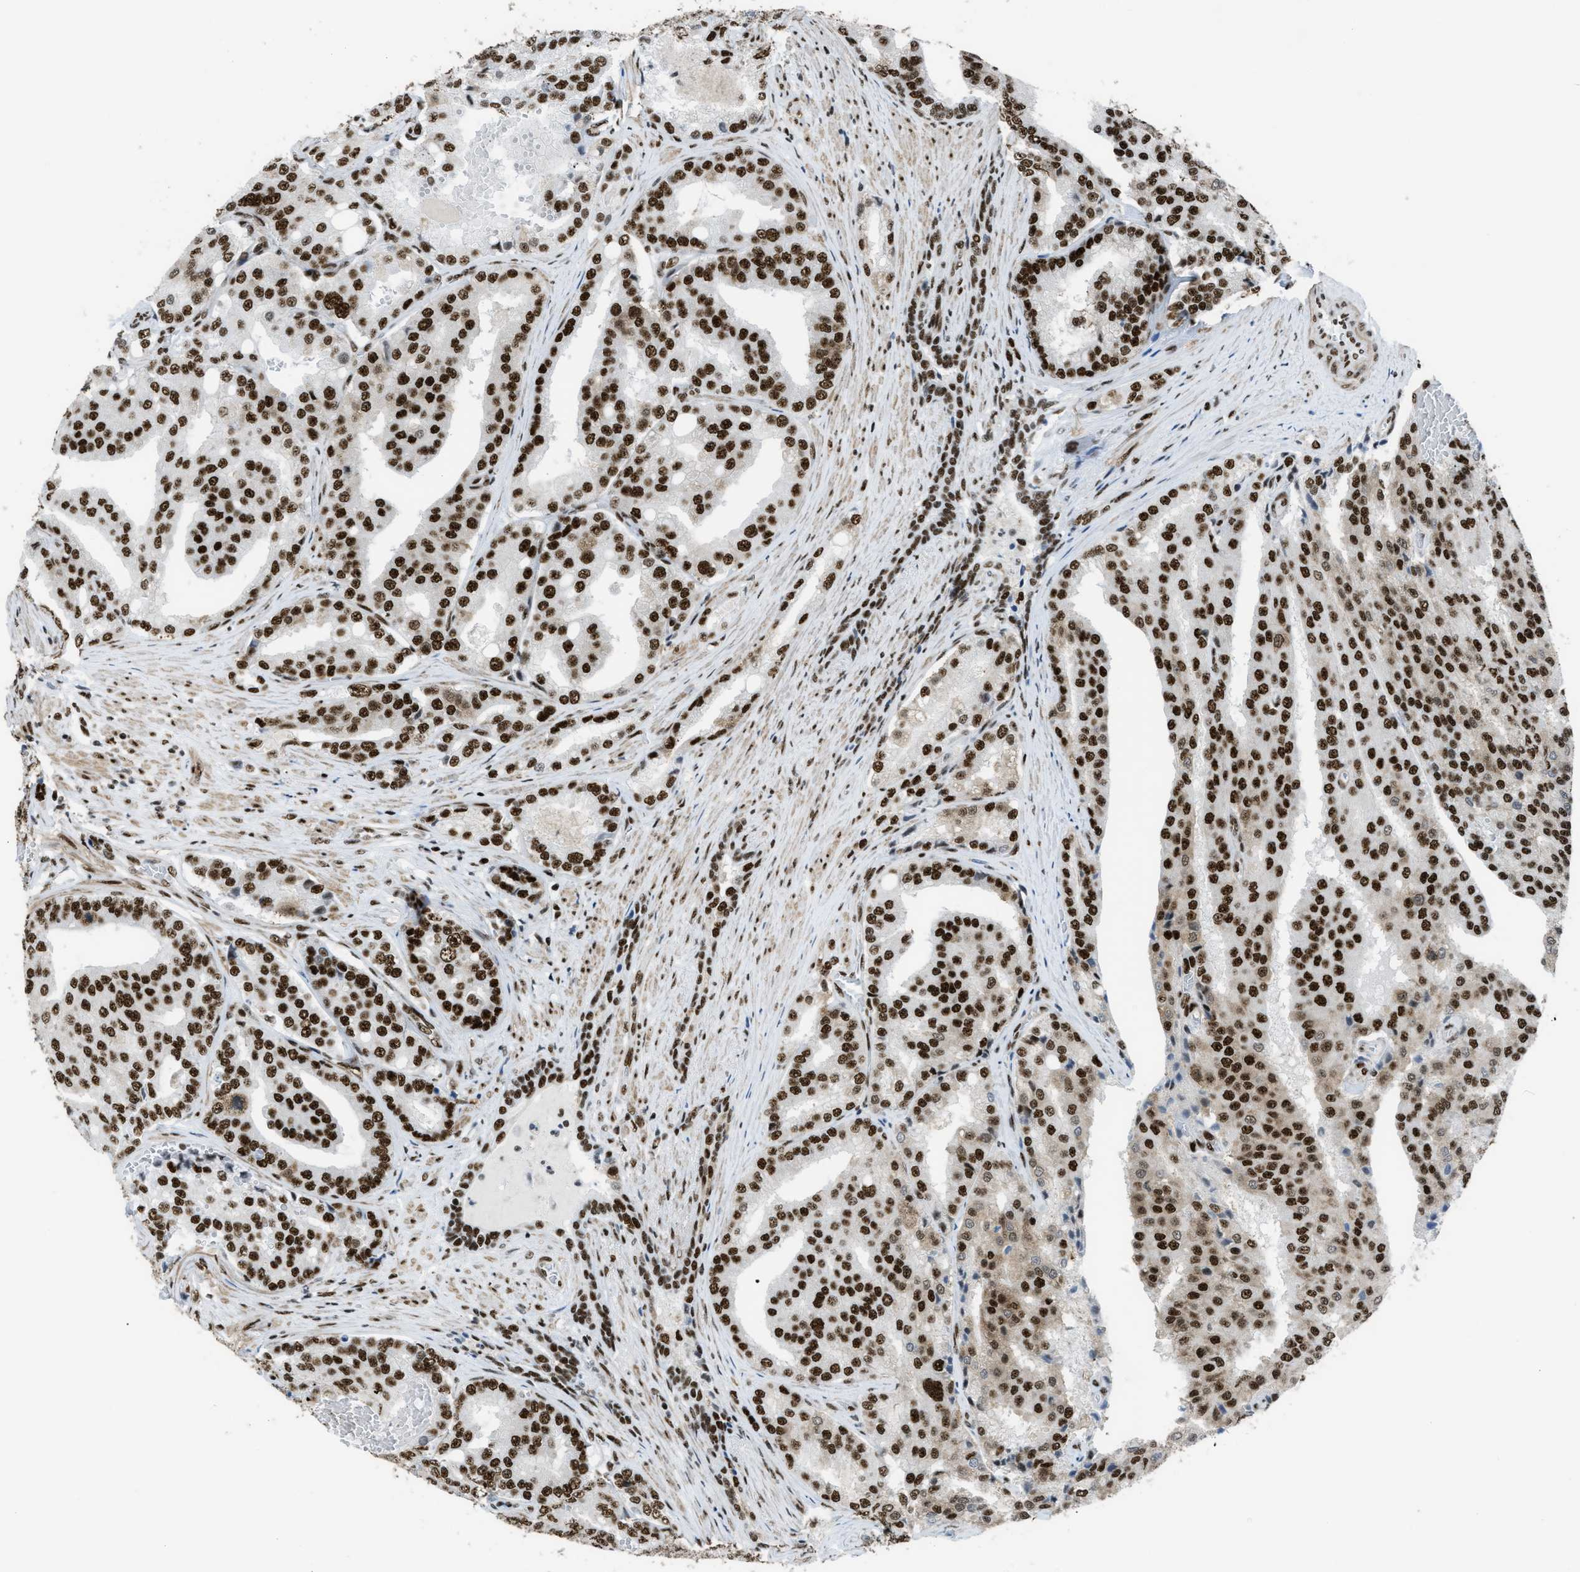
{"staining": {"intensity": "strong", "quantity": ">75%", "location": "nuclear"}, "tissue": "prostate cancer", "cell_type": "Tumor cells", "image_type": "cancer", "snomed": [{"axis": "morphology", "description": "Adenocarcinoma, High grade"}, {"axis": "topography", "description": "Prostate"}], "caption": "Immunohistochemical staining of prostate cancer (adenocarcinoma (high-grade)) demonstrates strong nuclear protein expression in about >75% of tumor cells.", "gene": "ZNF207", "patient": {"sex": "male", "age": 50}}